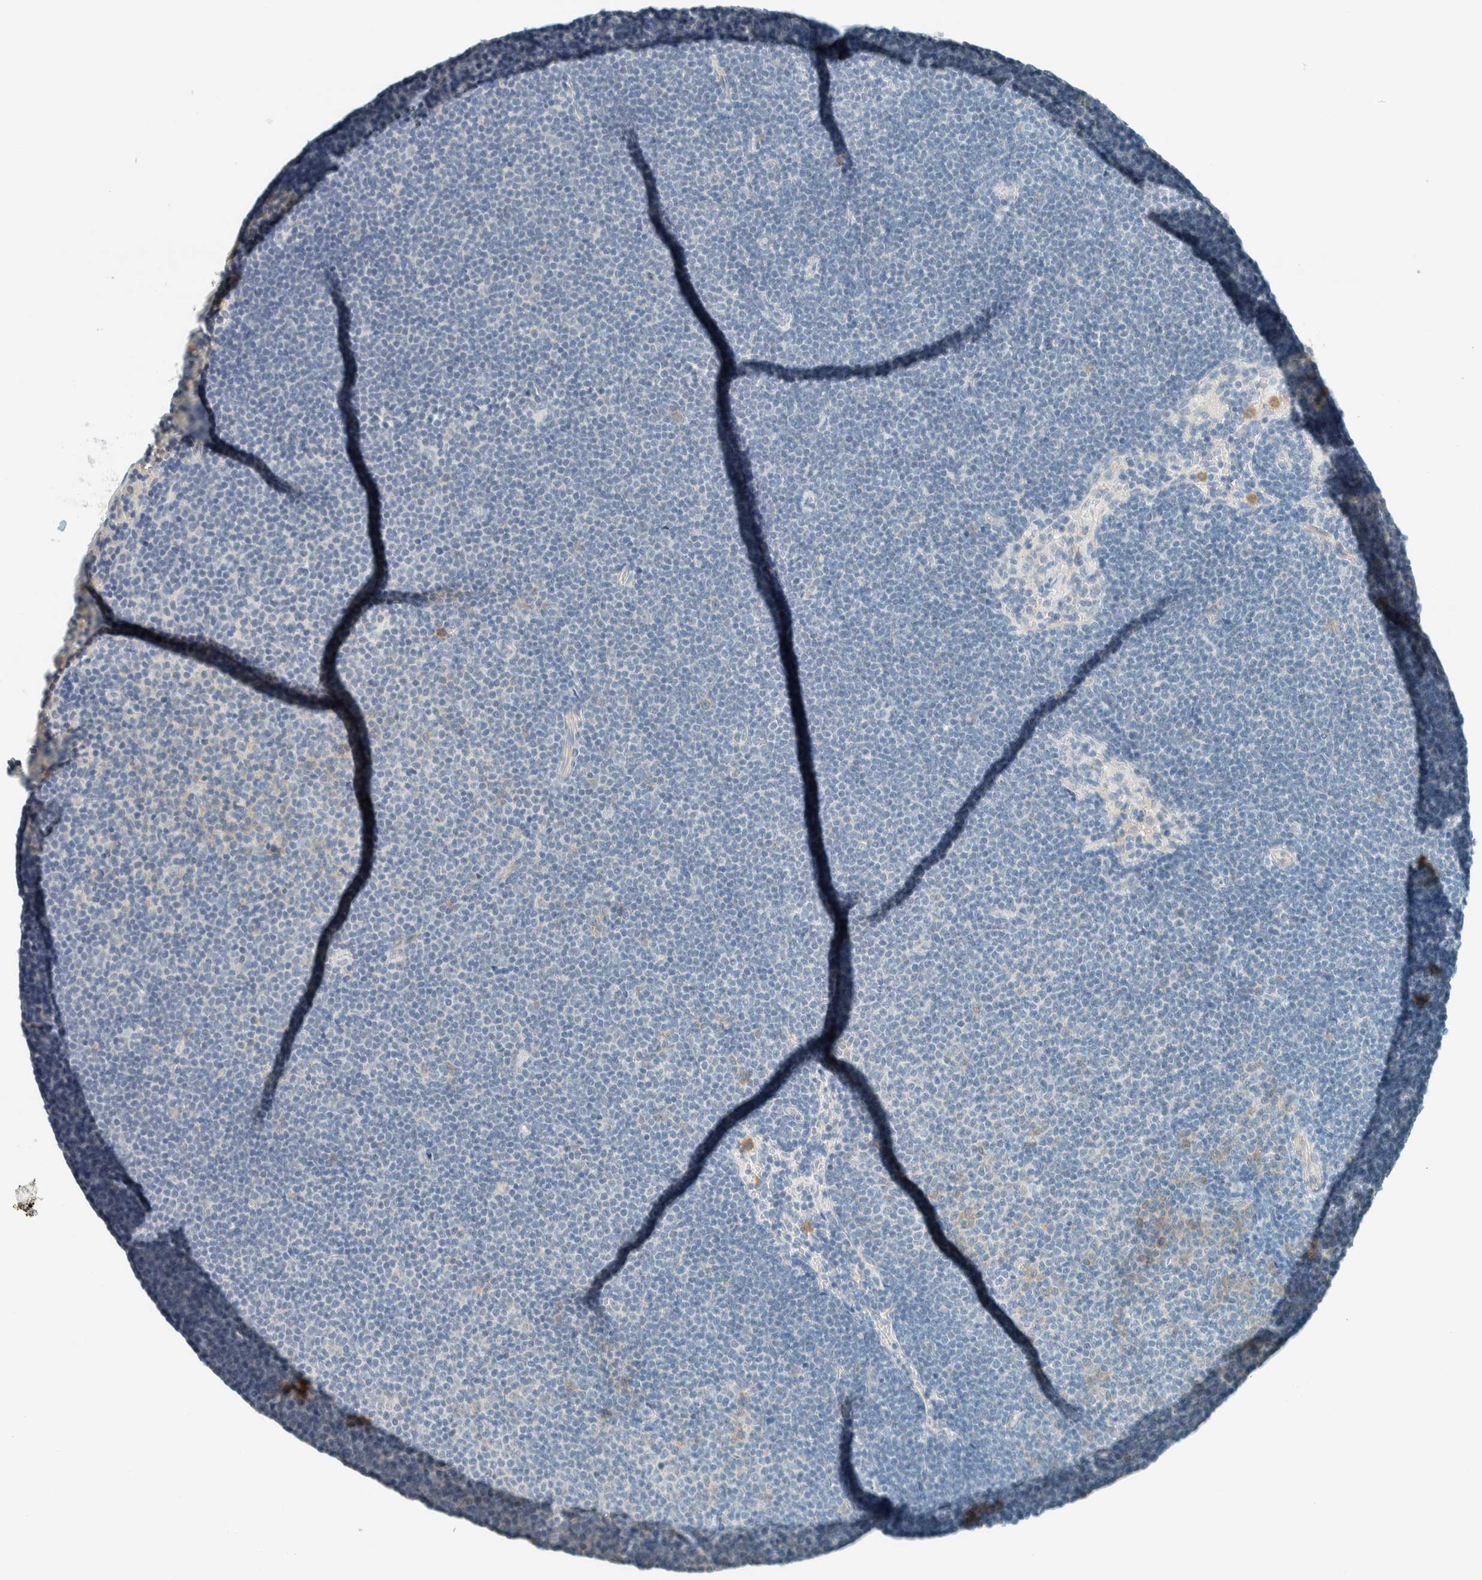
{"staining": {"intensity": "weak", "quantity": "<25%", "location": "cytoplasmic/membranous"}, "tissue": "lymphoma", "cell_type": "Tumor cells", "image_type": "cancer", "snomed": [{"axis": "morphology", "description": "Malignant lymphoma, non-Hodgkin's type, Low grade"}, {"axis": "topography", "description": "Lymph node"}], "caption": "Immunohistochemistry of human low-grade malignant lymphoma, non-Hodgkin's type displays no positivity in tumor cells.", "gene": "SLFN12", "patient": {"sex": "female", "age": 53}}